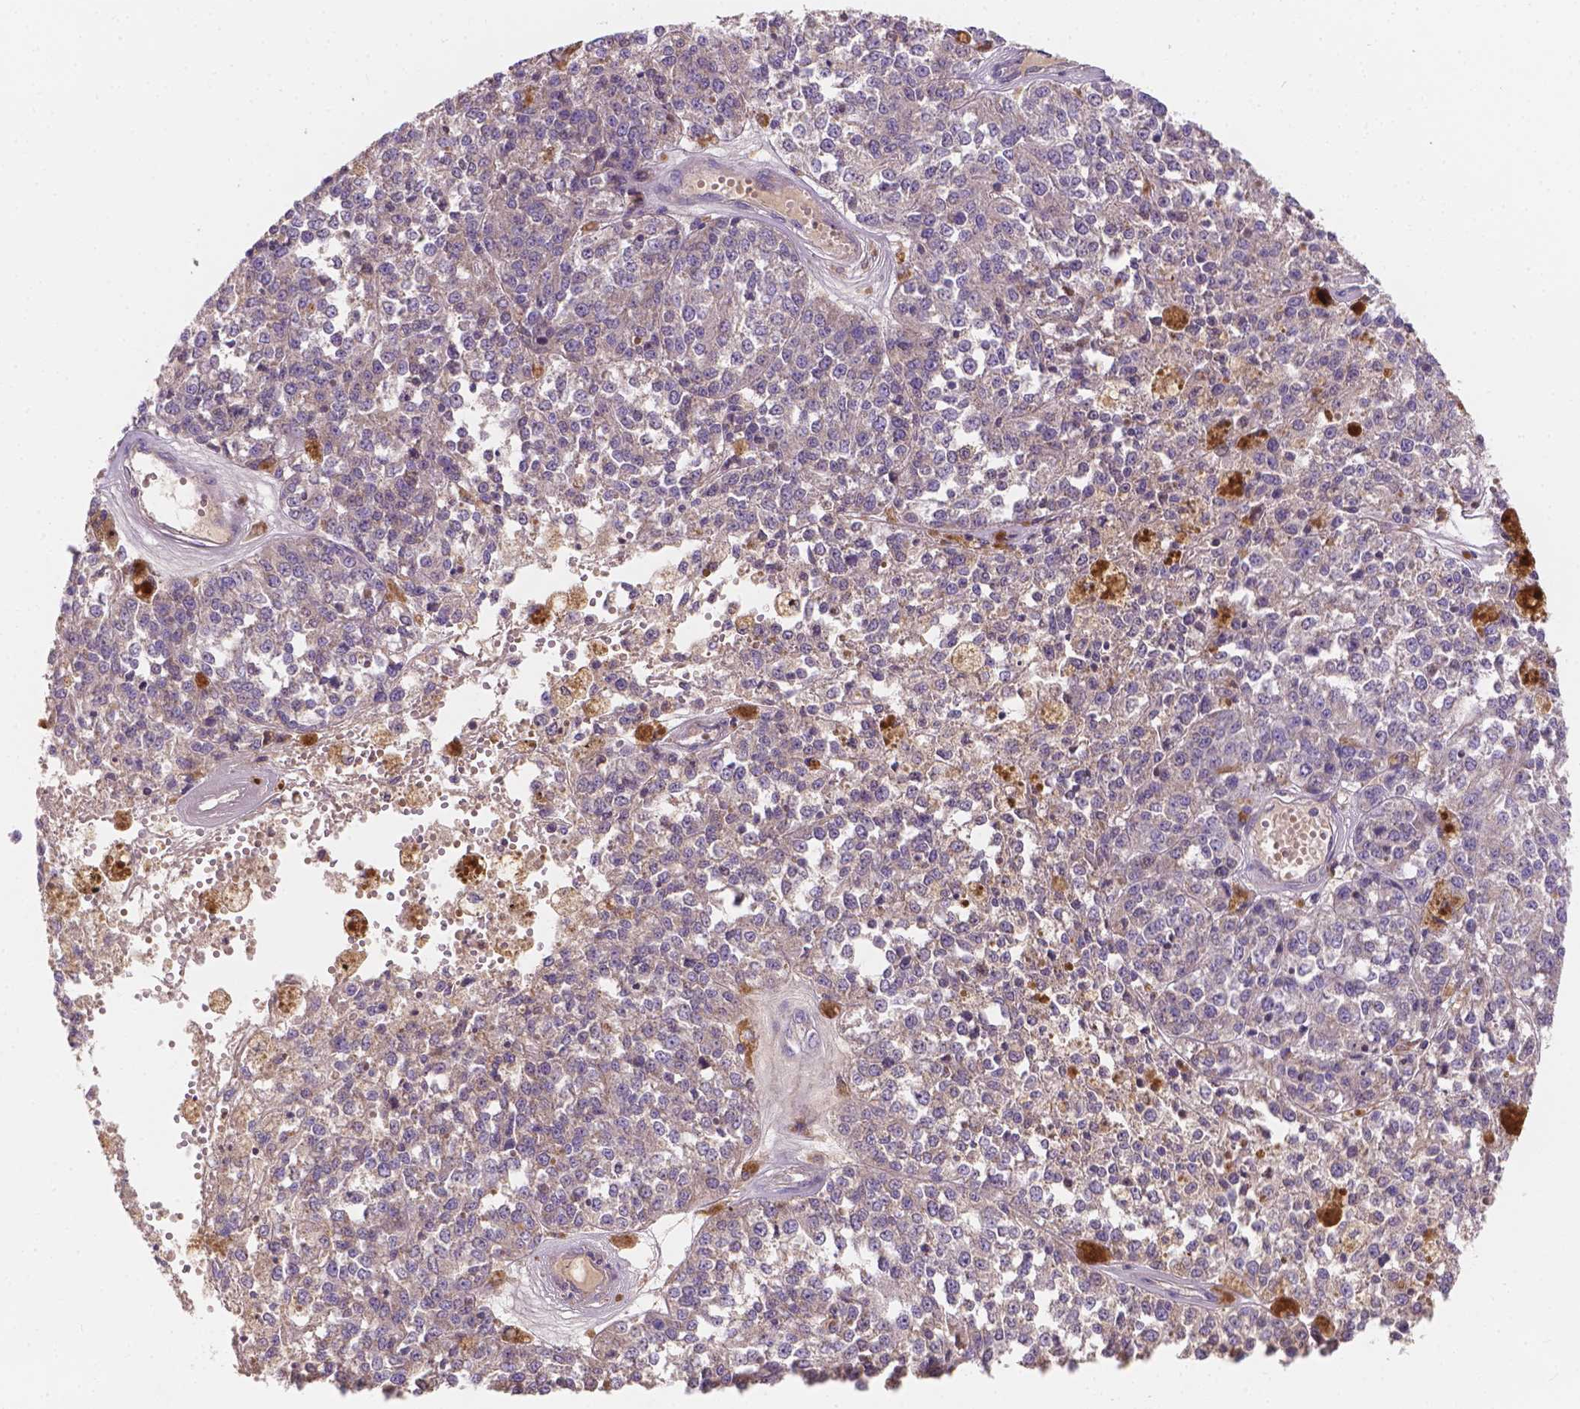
{"staining": {"intensity": "negative", "quantity": "none", "location": "none"}, "tissue": "melanoma", "cell_type": "Tumor cells", "image_type": "cancer", "snomed": [{"axis": "morphology", "description": "Malignant melanoma, Metastatic site"}, {"axis": "topography", "description": "Lymph node"}], "caption": "Immunohistochemical staining of human melanoma demonstrates no significant positivity in tumor cells.", "gene": "CDK10", "patient": {"sex": "female", "age": 64}}